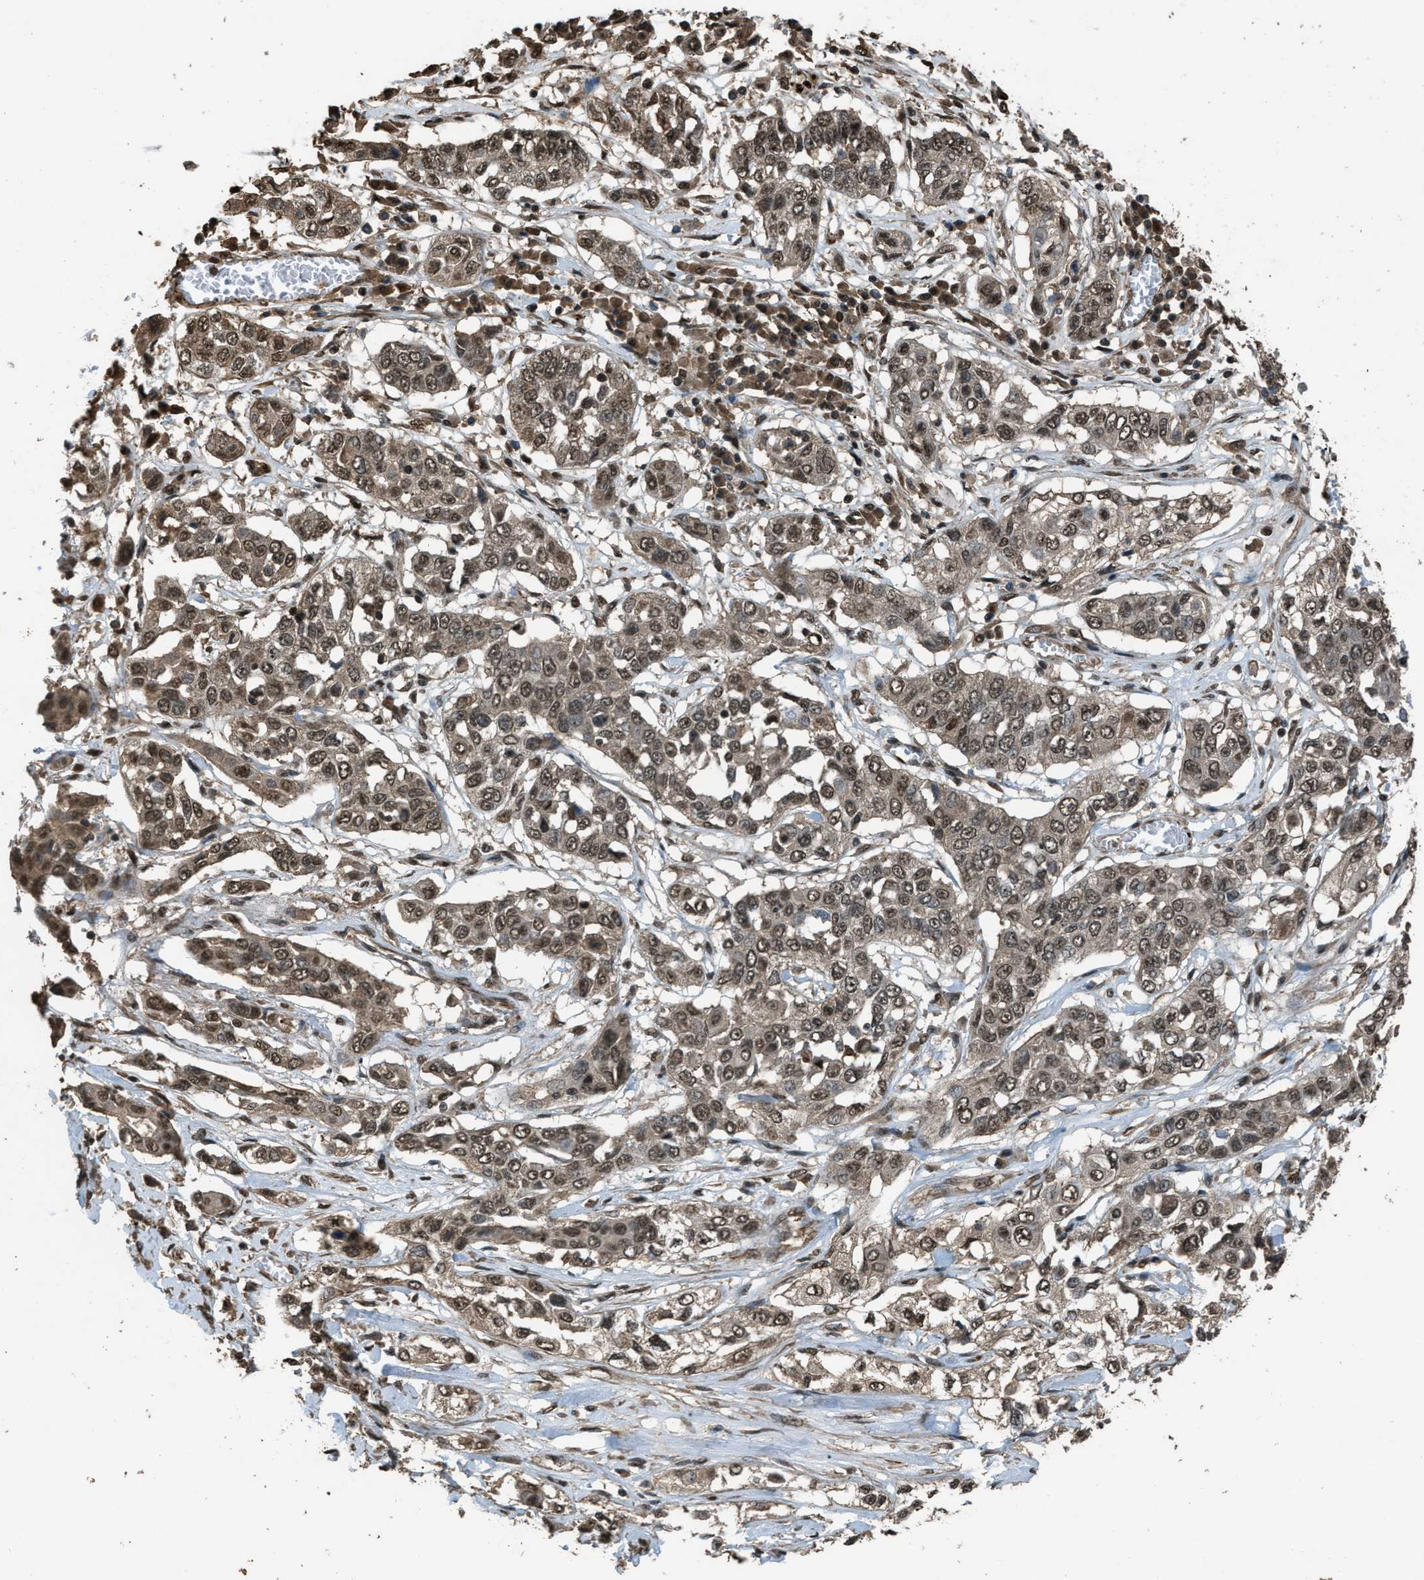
{"staining": {"intensity": "moderate", "quantity": ">75%", "location": "cytoplasmic/membranous,nuclear"}, "tissue": "lung cancer", "cell_type": "Tumor cells", "image_type": "cancer", "snomed": [{"axis": "morphology", "description": "Squamous cell carcinoma, NOS"}, {"axis": "topography", "description": "Lung"}], "caption": "Brown immunohistochemical staining in squamous cell carcinoma (lung) reveals moderate cytoplasmic/membranous and nuclear expression in about >75% of tumor cells. The staining is performed using DAB brown chromogen to label protein expression. The nuclei are counter-stained blue using hematoxylin.", "gene": "SERTAD2", "patient": {"sex": "male", "age": 71}}